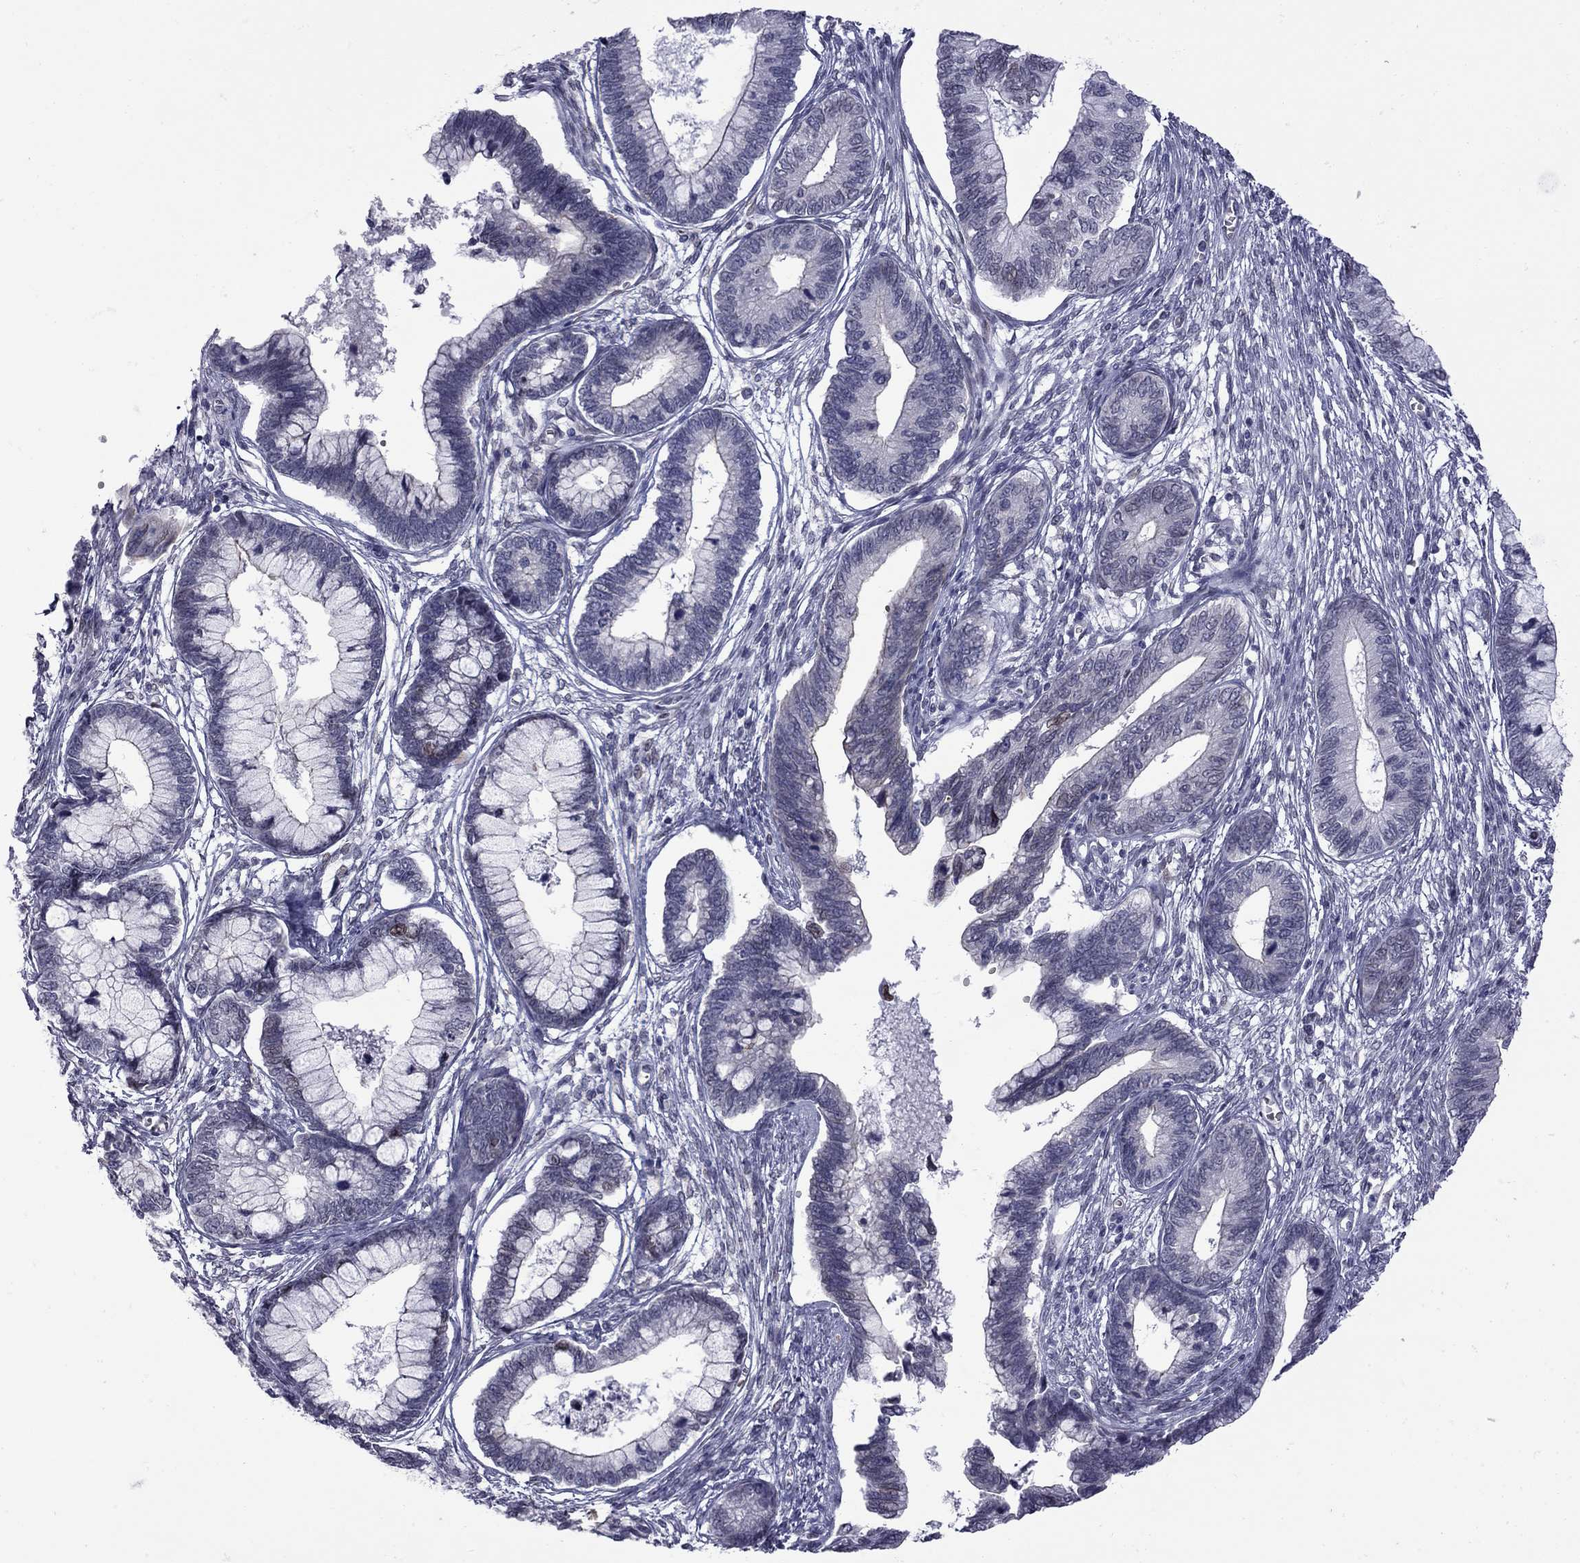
{"staining": {"intensity": "negative", "quantity": "none", "location": "none"}, "tissue": "cervical cancer", "cell_type": "Tumor cells", "image_type": "cancer", "snomed": [{"axis": "morphology", "description": "Adenocarcinoma, NOS"}, {"axis": "topography", "description": "Cervix"}], "caption": "An immunohistochemistry photomicrograph of cervical adenocarcinoma is shown. There is no staining in tumor cells of cervical adenocarcinoma.", "gene": "CLTCL1", "patient": {"sex": "female", "age": 44}}